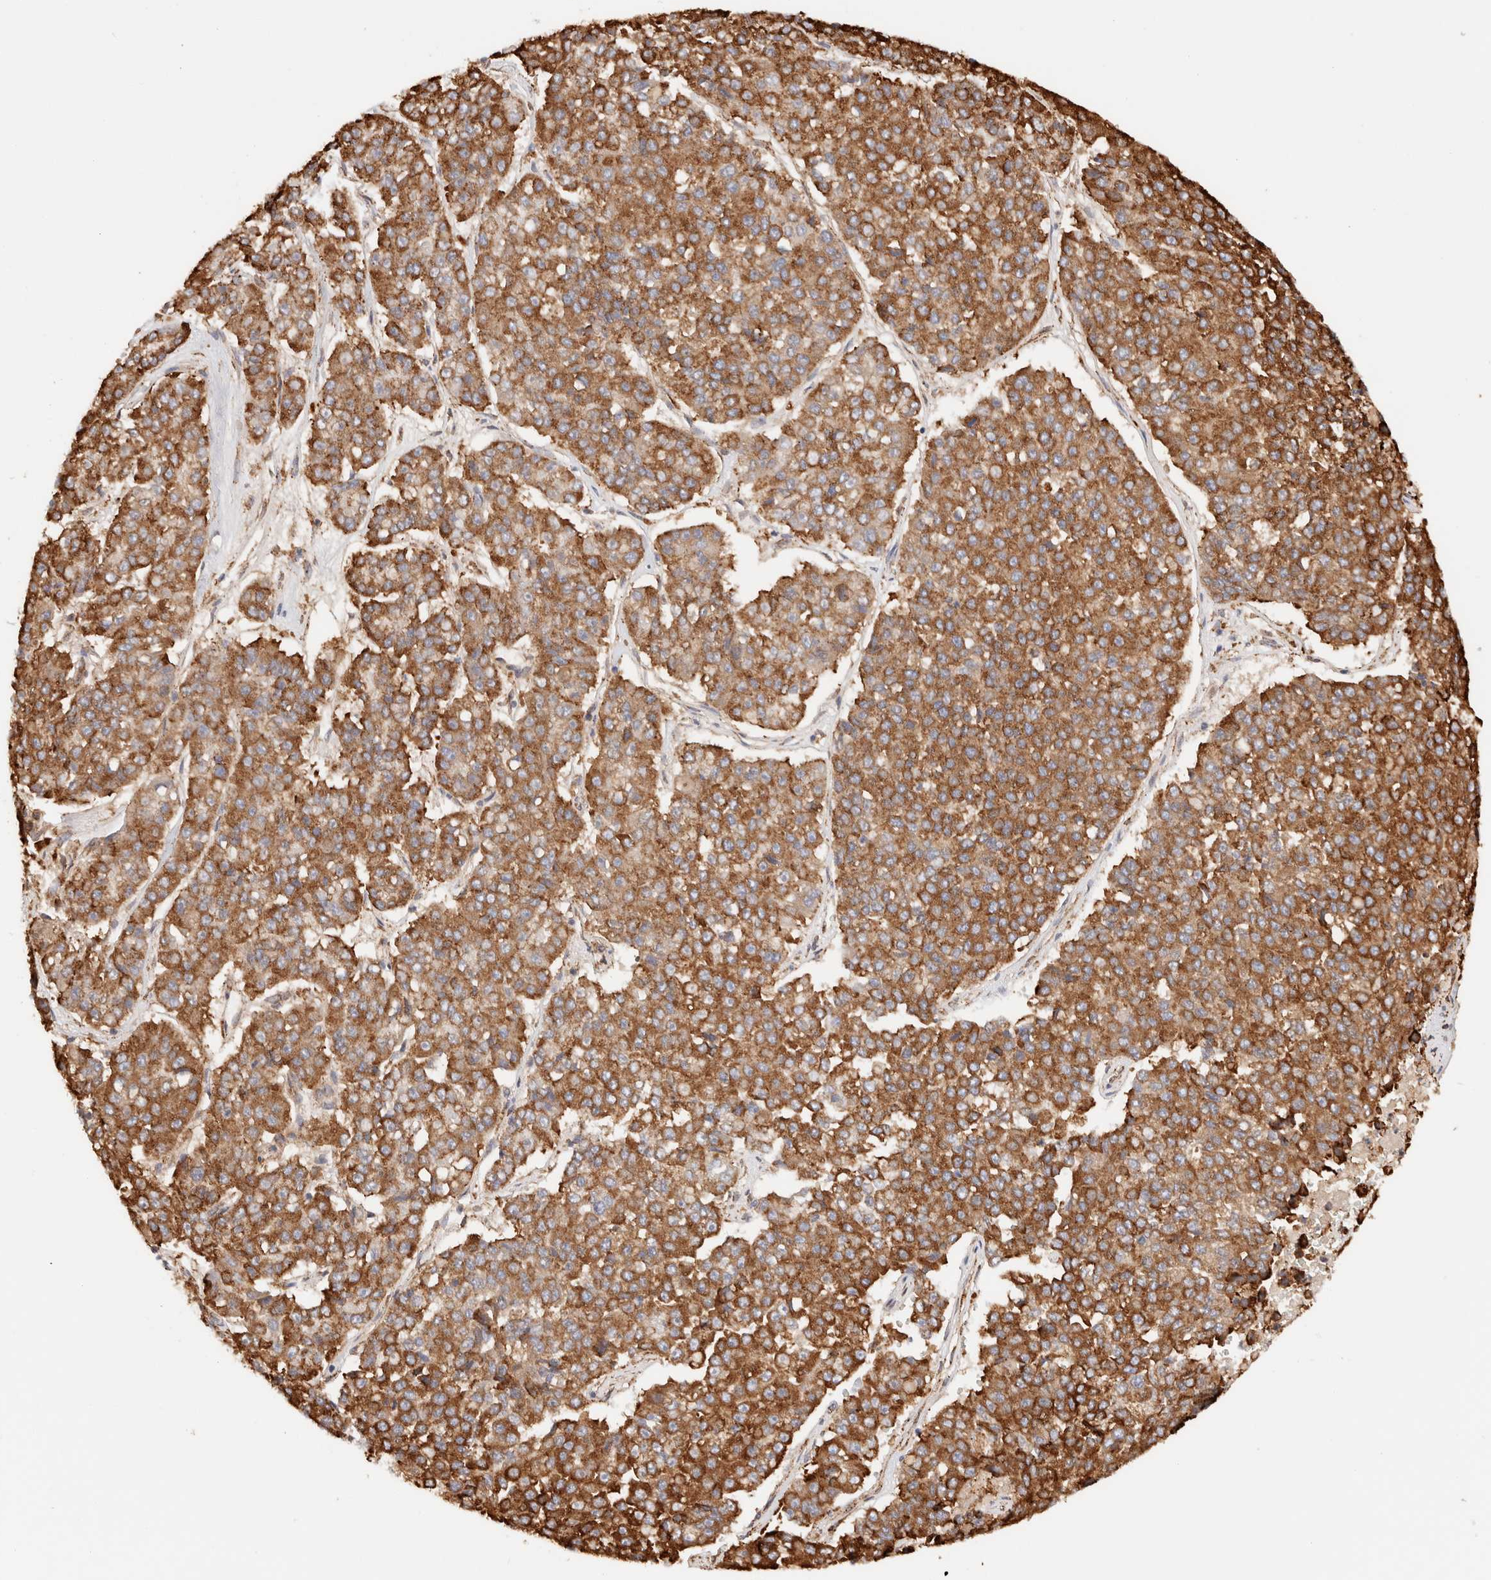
{"staining": {"intensity": "strong", "quantity": ">75%", "location": "cytoplasmic/membranous"}, "tissue": "pancreatic cancer", "cell_type": "Tumor cells", "image_type": "cancer", "snomed": [{"axis": "morphology", "description": "Adenocarcinoma, NOS"}, {"axis": "topography", "description": "Pancreas"}], "caption": "Human pancreatic cancer stained with a brown dye displays strong cytoplasmic/membranous positive positivity in about >75% of tumor cells.", "gene": "FER", "patient": {"sex": "male", "age": 50}}